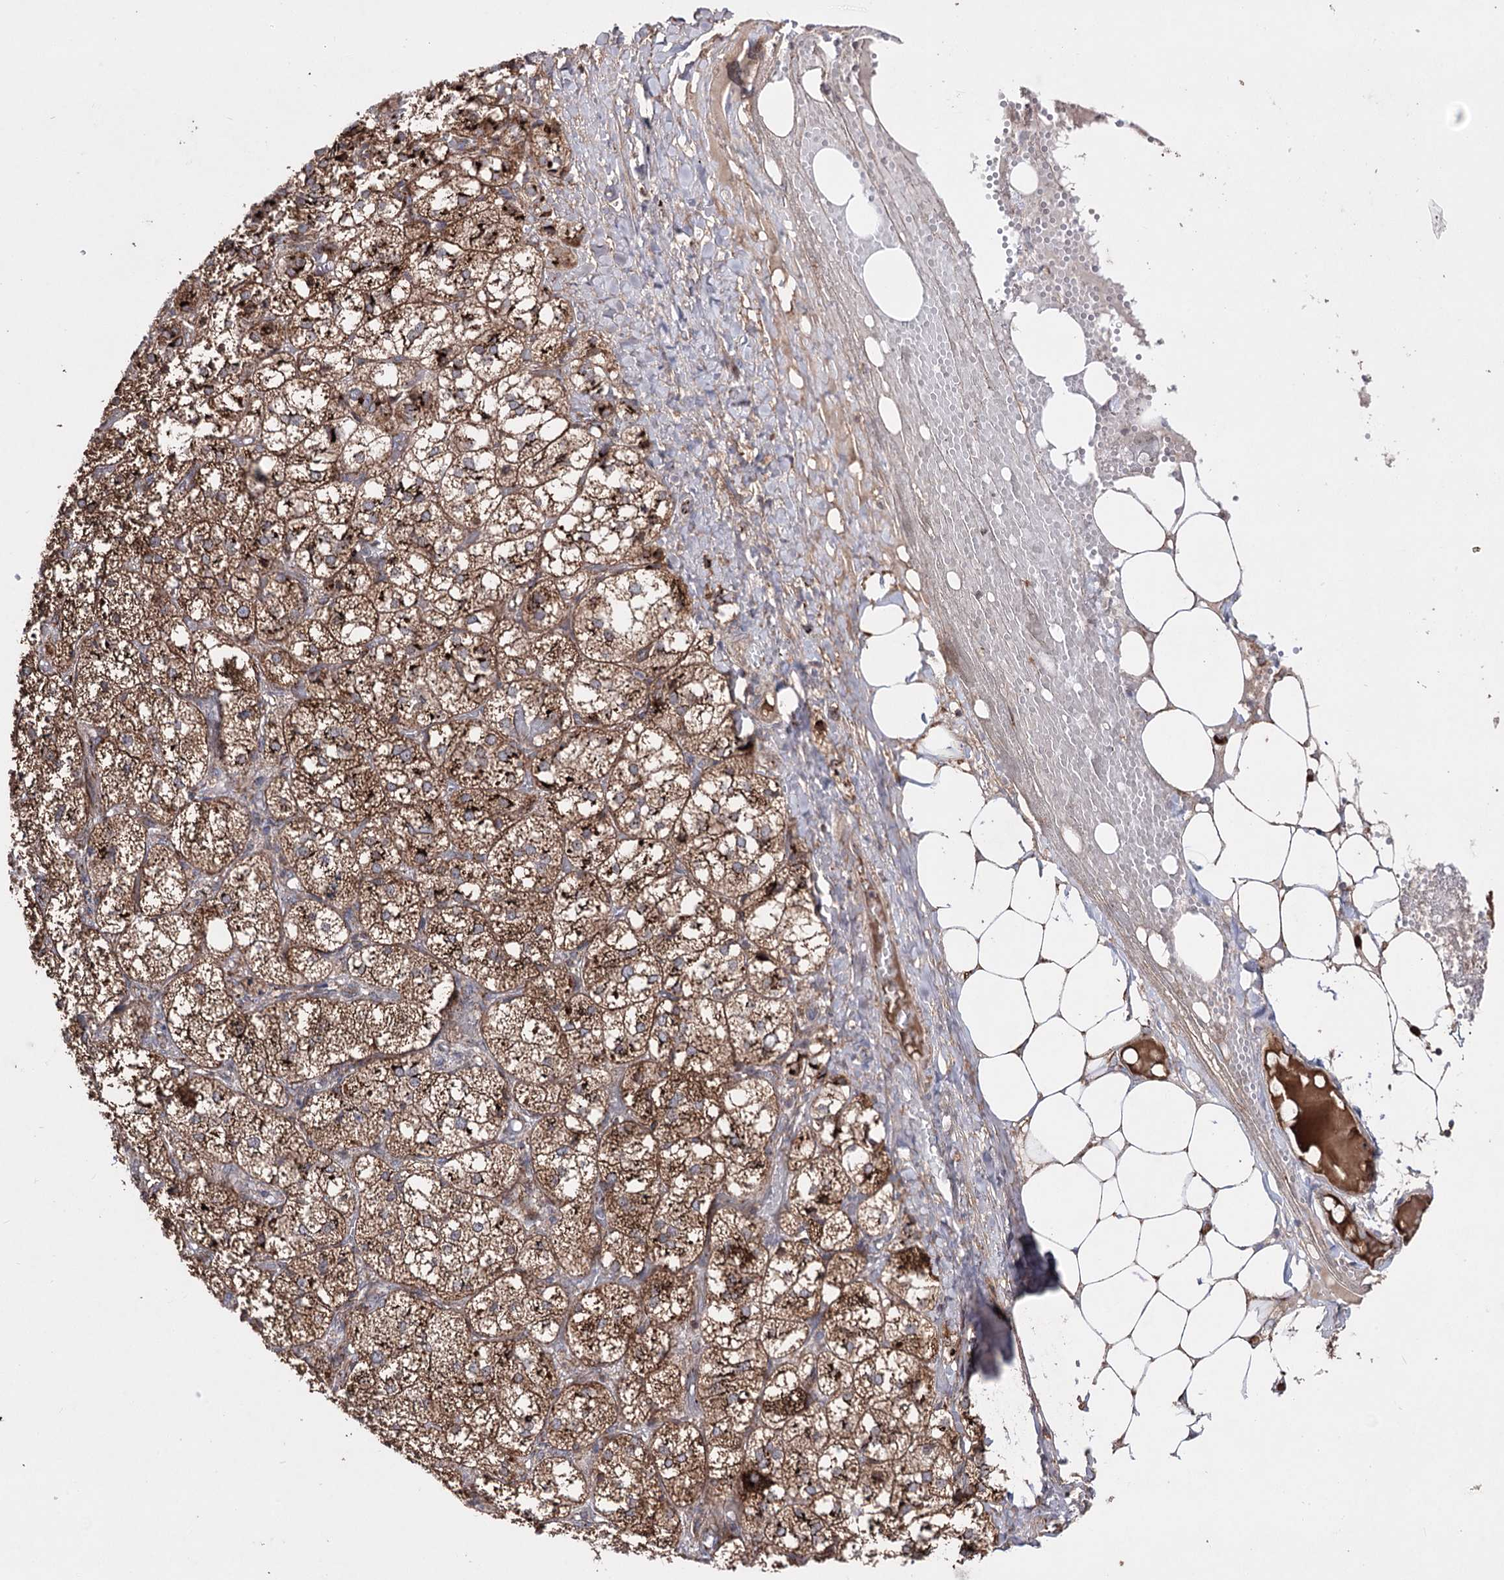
{"staining": {"intensity": "strong", "quantity": ">75%", "location": "cytoplasmic/membranous"}, "tissue": "adrenal gland", "cell_type": "Glandular cells", "image_type": "normal", "snomed": [{"axis": "morphology", "description": "Normal tissue, NOS"}, {"axis": "topography", "description": "Adrenal gland"}], "caption": "Strong cytoplasmic/membranous expression is present in approximately >75% of glandular cells in benign adrenal gland. (IHC, brightfield microscopy, high magnification).", "gene": "ARHGAP20", "patient": {"sex": "female", "age": 61}}